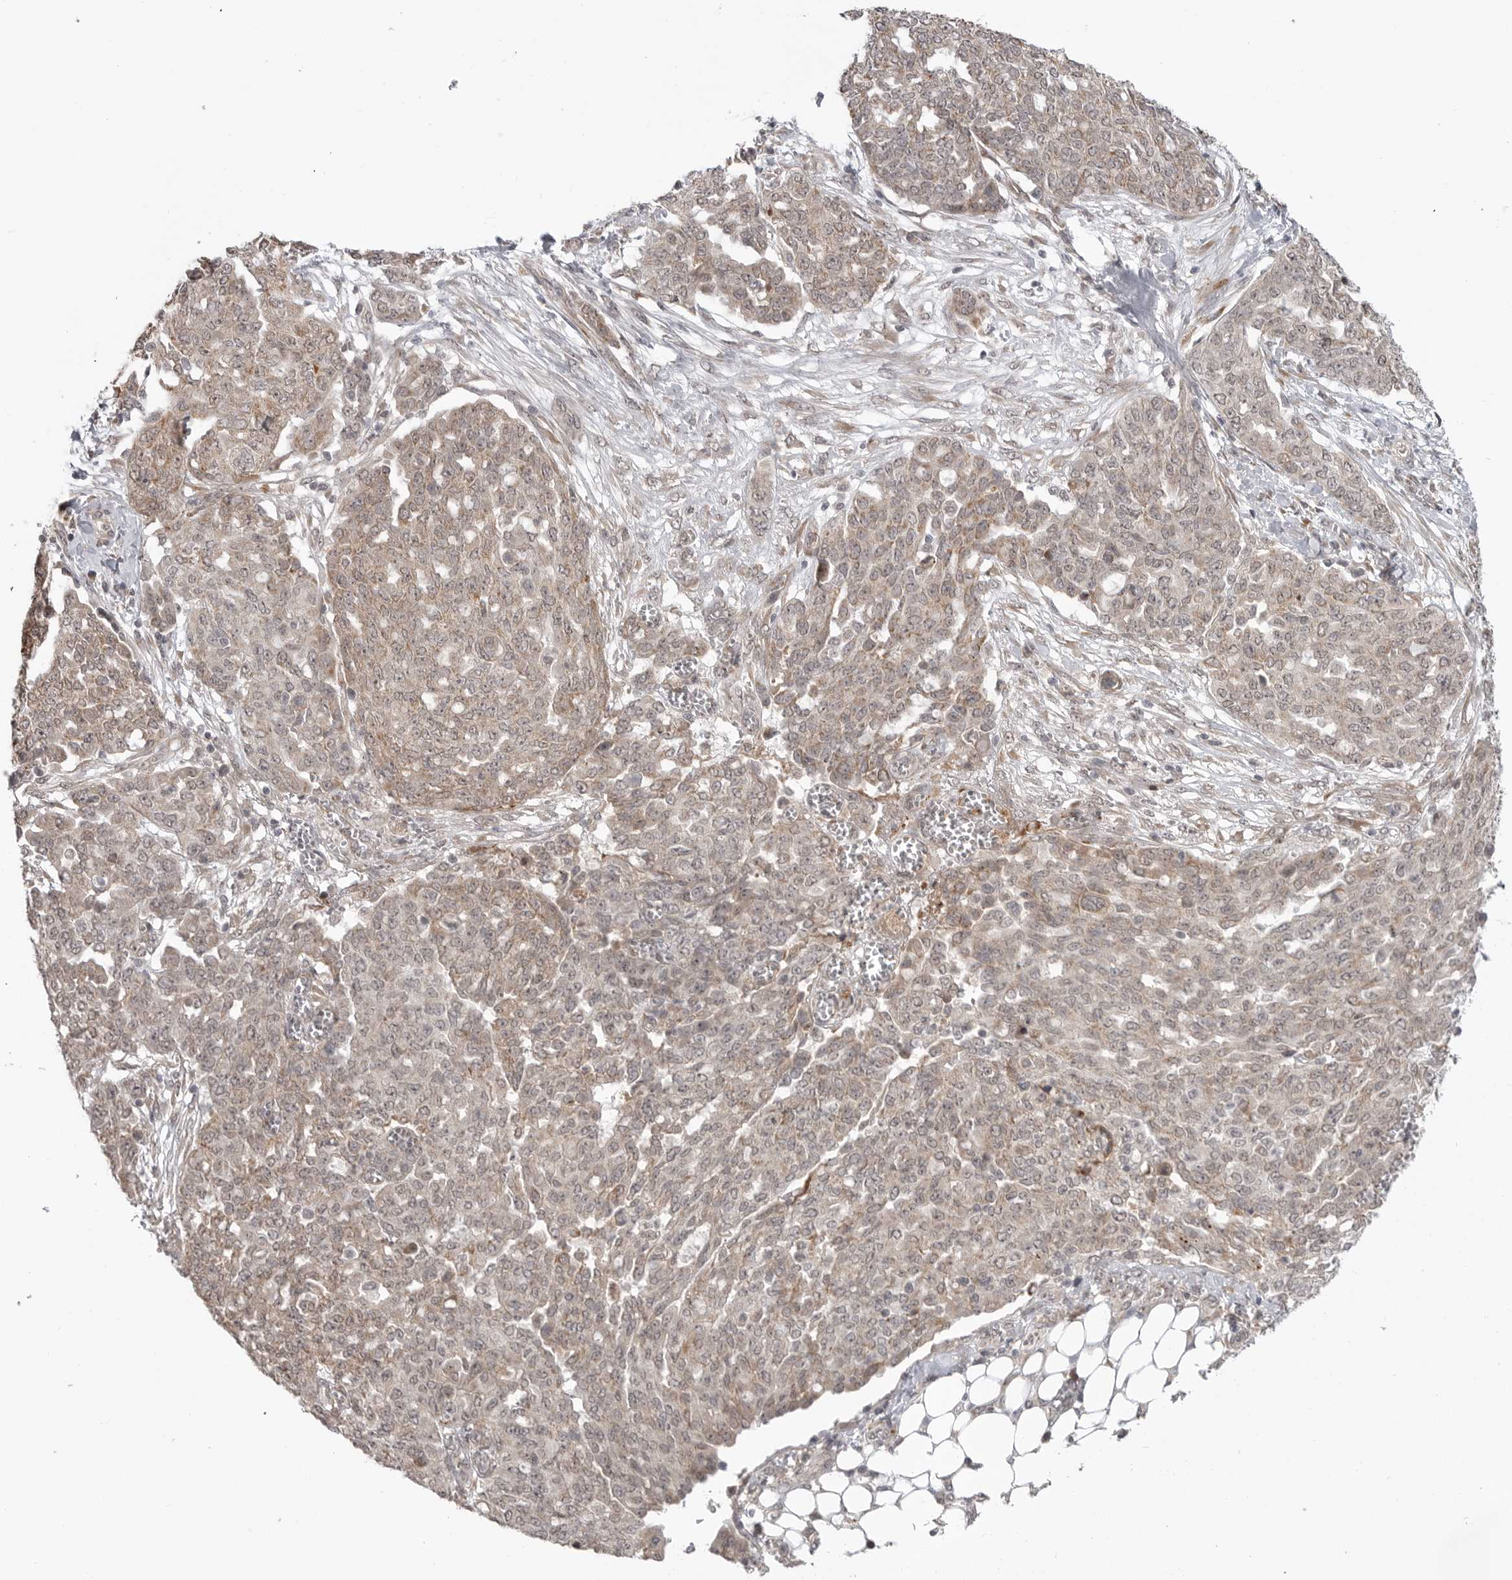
{"staining": {"intensity": "weak", "quantity": "<25%", "location": "cytoplasmic/membranous,nuclear"}, "tissue": "ovarian cancer", "cell_type": "Tumor cells", "image_type": "cancer", "snomed": [{"axis": "morphology", "description": "Cystadenocarcinoma, serous, NOS"}, {"axis": "topography", "description": "Soft tissue"}, {"axis": "topography", "description": "Ovary"}], "caption": "Protein analysis of serous cystadenocarcinoma (ovarian) exhibits no significant staining in tumor cells. (Stains: DAB IHC with hematoxylin counter stain, Microscopy: brightfield microscopy at high magnification).", "gene": "KALRN", "patient": {"sex": "female", "age": 57}}